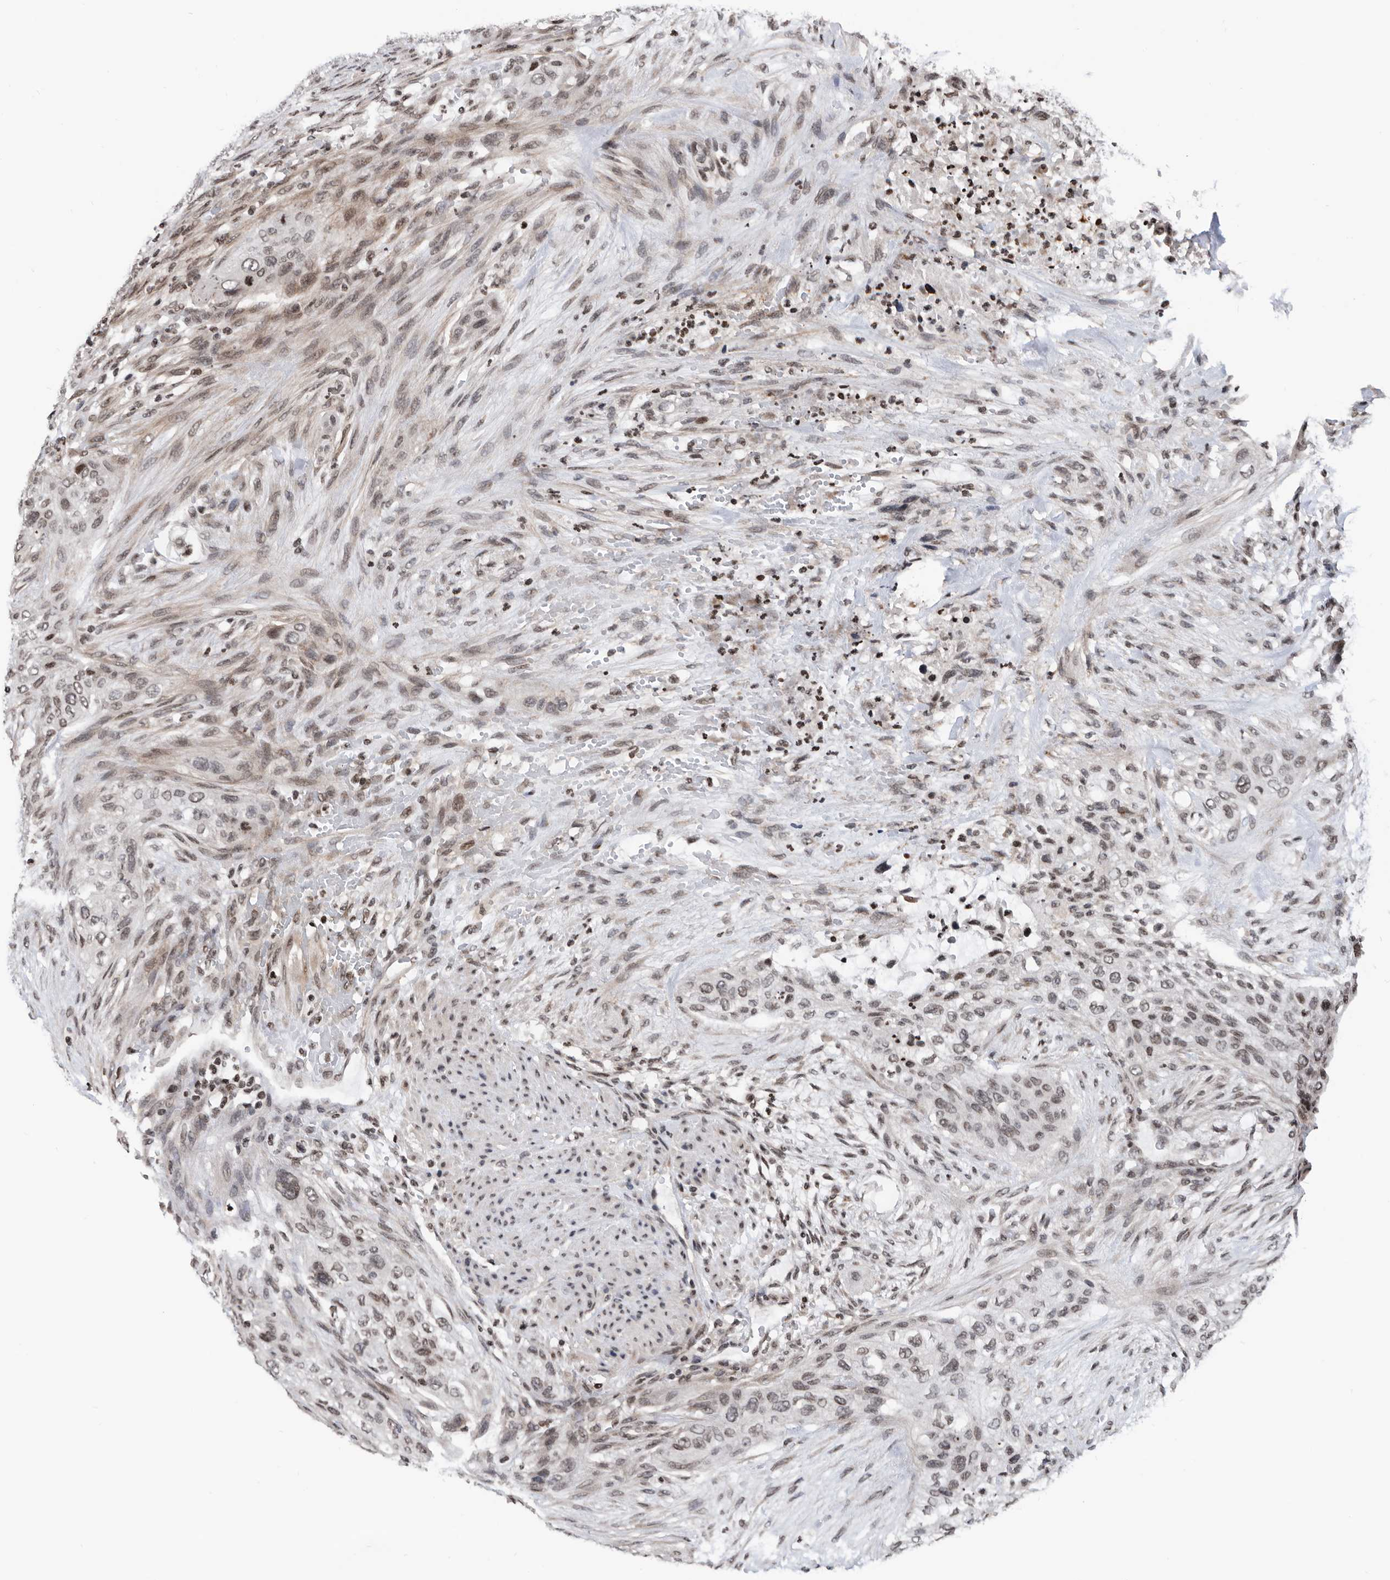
{"staining": {"intensity": "weak", "quantity": ">75%", "location": "nuclear"}, "tissue": "urothelial cancer", "cell_type": "Tumor cells", "image_type": "cancer", "snomed": [{"axis": "morphology", "description": "Urothelial carcinoma, High grade"}, {"axis": "topography", "description": "Urinary bladder"}], "caption": "This is an image of immunohistochemistry staining of urothelial cancer, which shows weak expression in the nuclear of tumor cells.", "gene": "SNRNP48", "patient": {"sex": "male", "age": 35}}